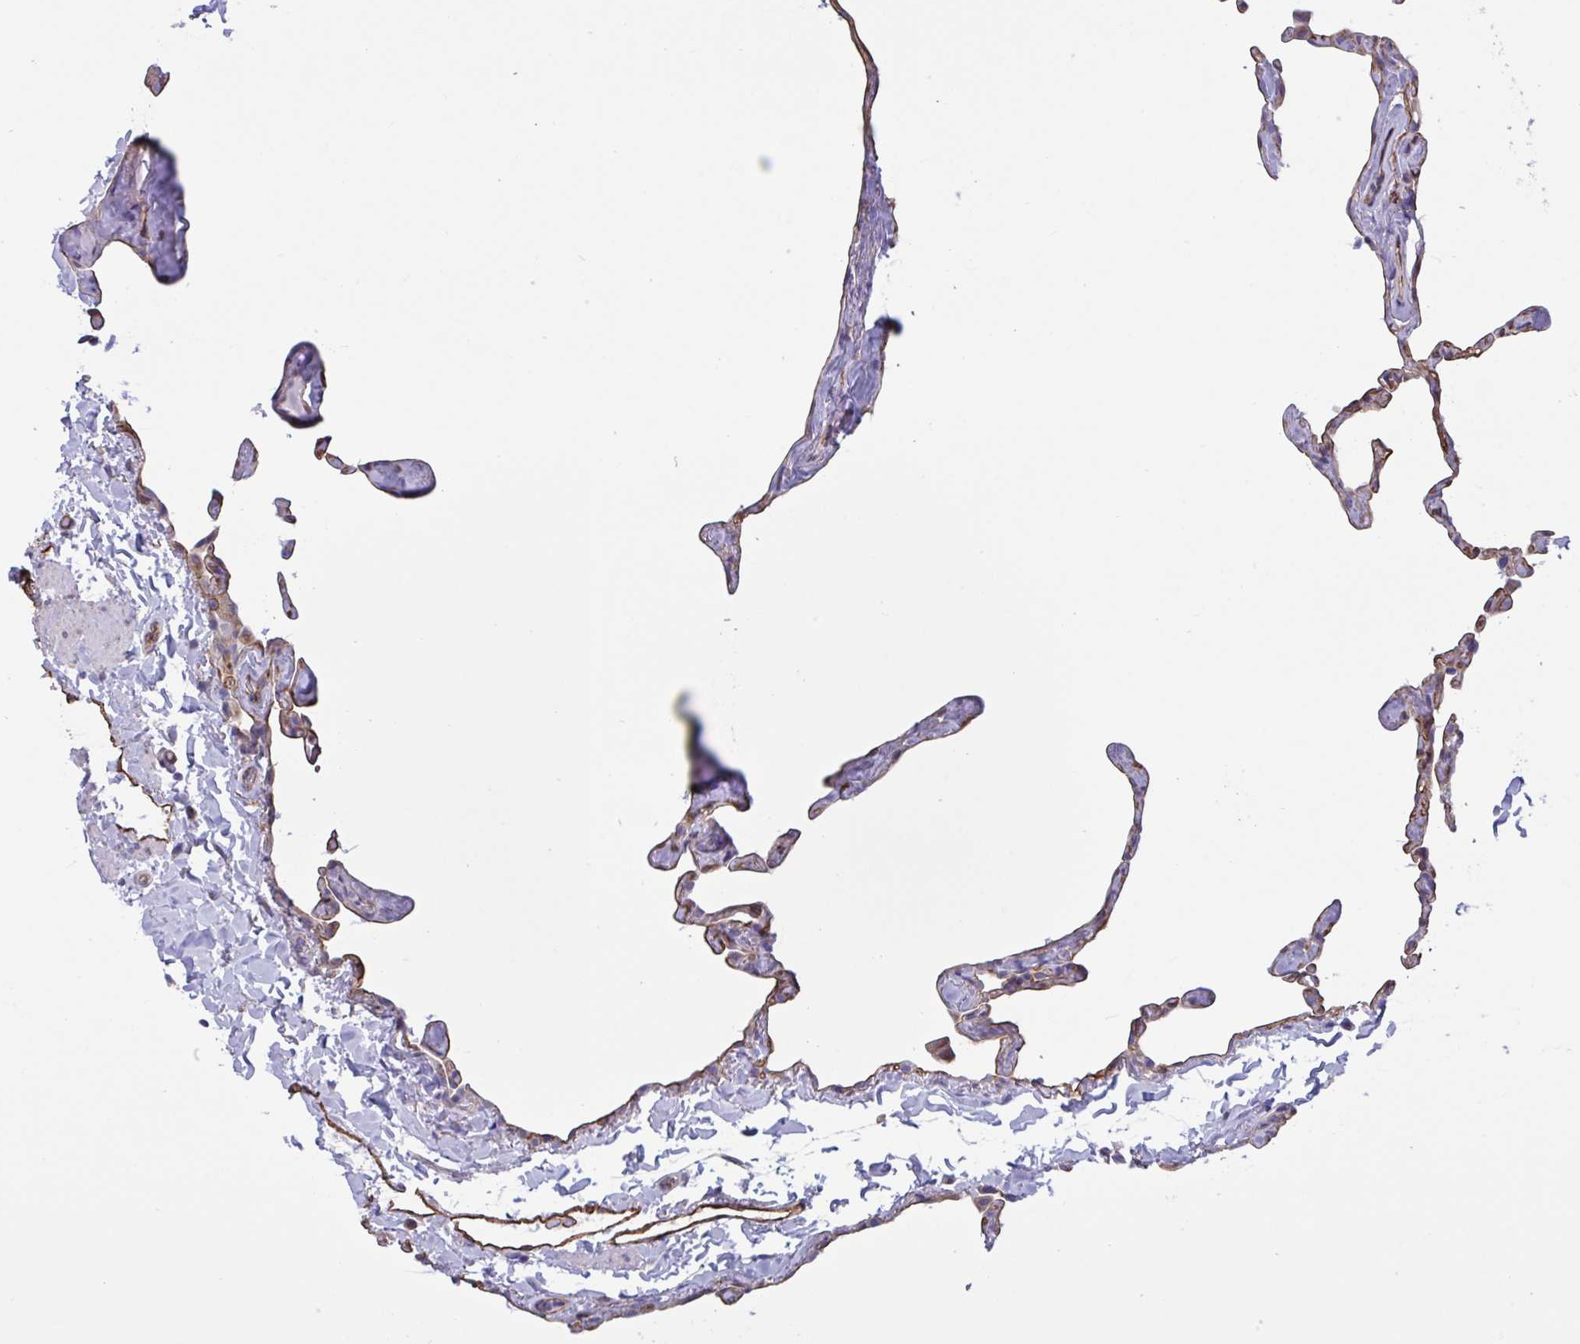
{"staining": {"intensity": "moderate", "quantity": "25%-75%", "location": "cytoplasmic/membranous"}, "tissue": "lung", "cell_type": "Alveolar cells", "image_type": "normal", "snomed": [{"axis": "morphology", "description": "Normal tissue, NOS"}, {"axis": "topography", "description": "Lung"}], "caption": "Immunohistochemistry (DAB (3,3'-diaminobenzidine)) staining of benign lung displays moderate cytoplasmic/membranous protein expression in about 25%-75% of alveolar cells.", "gene": "RPL22L1", "patient": {"sex": "male", "age": 65}}